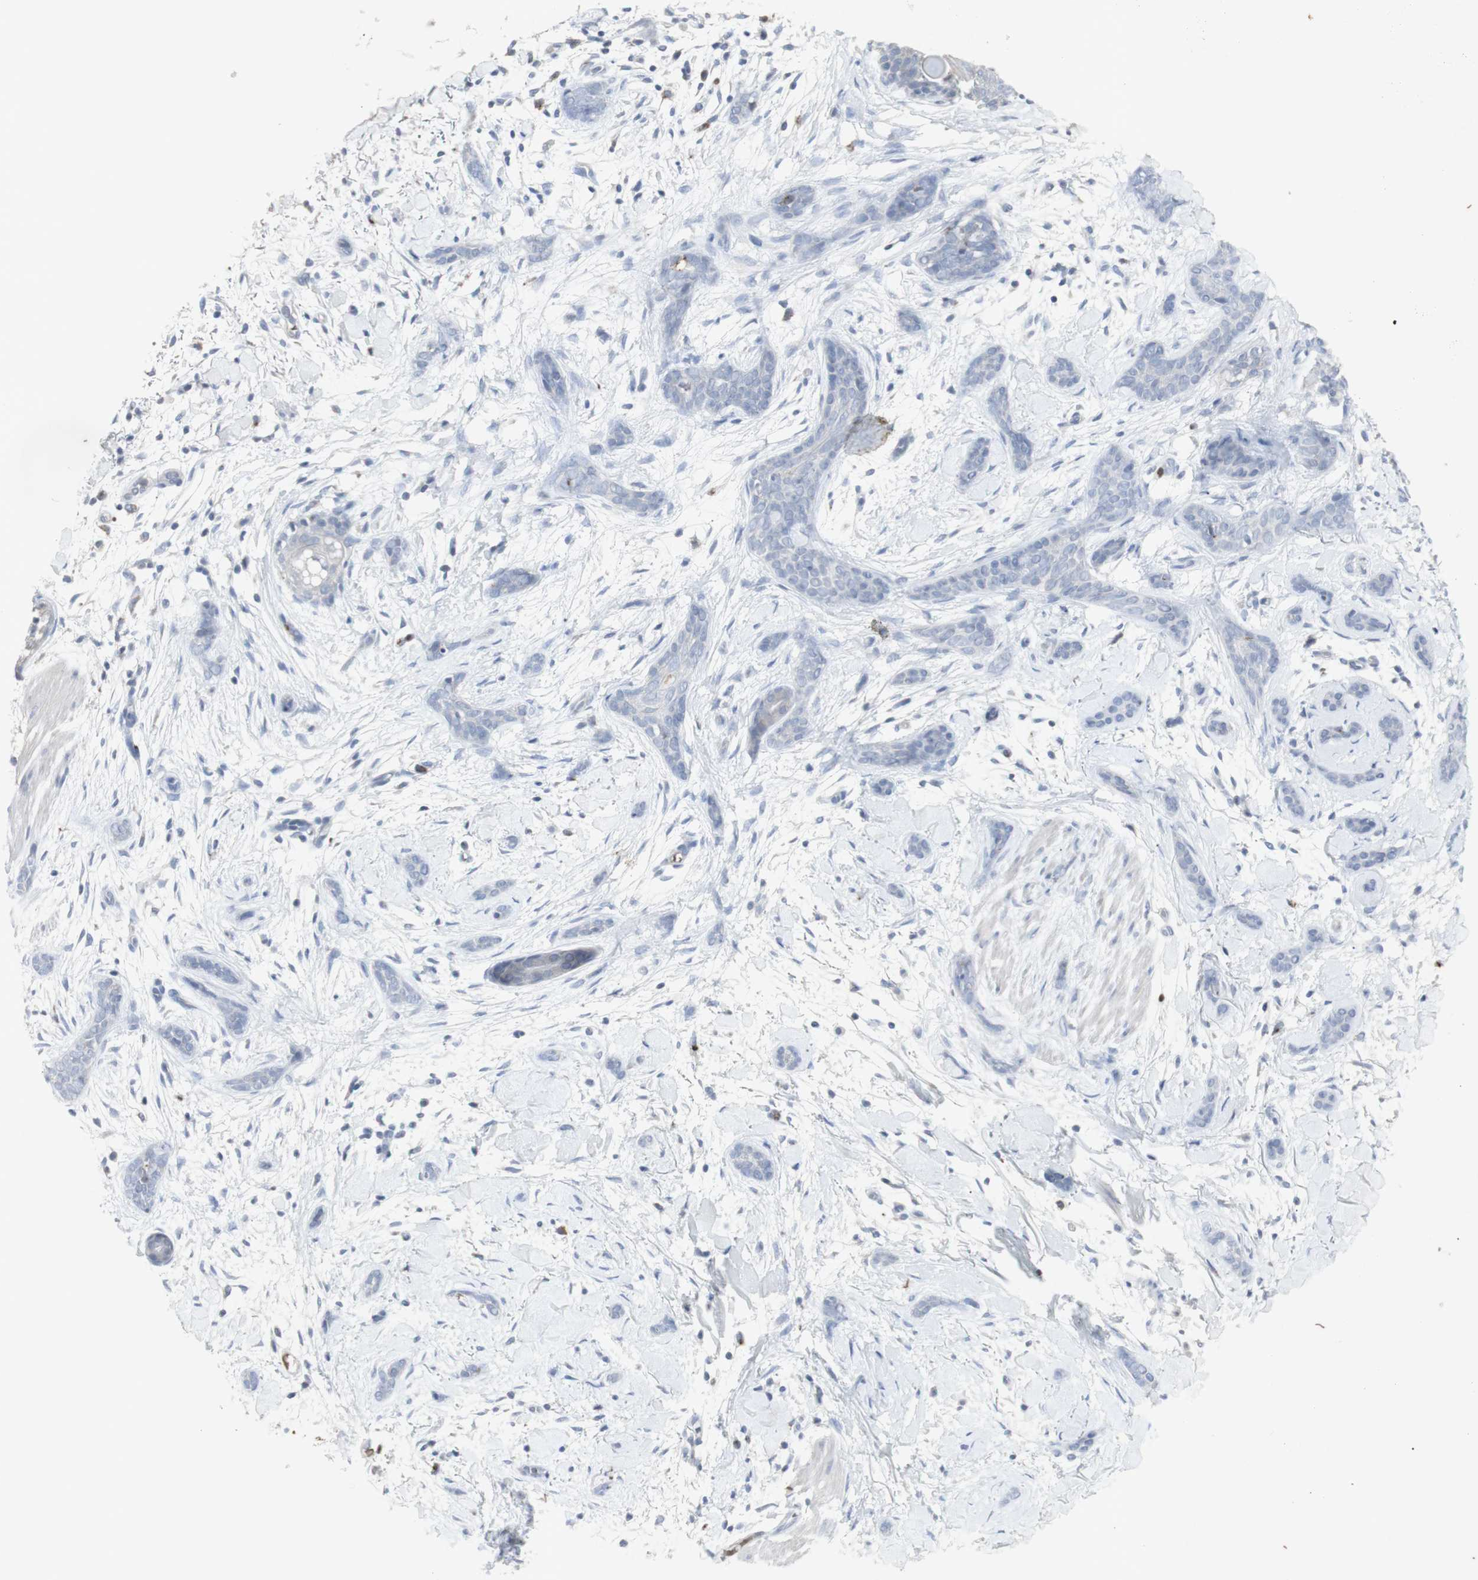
{"staining": {"intensity": "negative", "quantity": "none", "location": "none"}, "tissue": "skin cancer", "cell_type": "Tumor cells", "image_type": "cancer", "snomed": [{"axis": "morphology", "description": "Basal cell carcinoma"}, {"axis": "morphology", "description": "Adnexal tumor, benign"}, {"axis": "topography", "description": "Skin"}], "caption": "An immunohistochemistry (IHC) micrograph of skin benign adnexal tumor is shown. There is no staining in tumor cells of skin benign adnexal tumor.", "gene": "INS", "patient": {"sex": "female", "age": 42}}